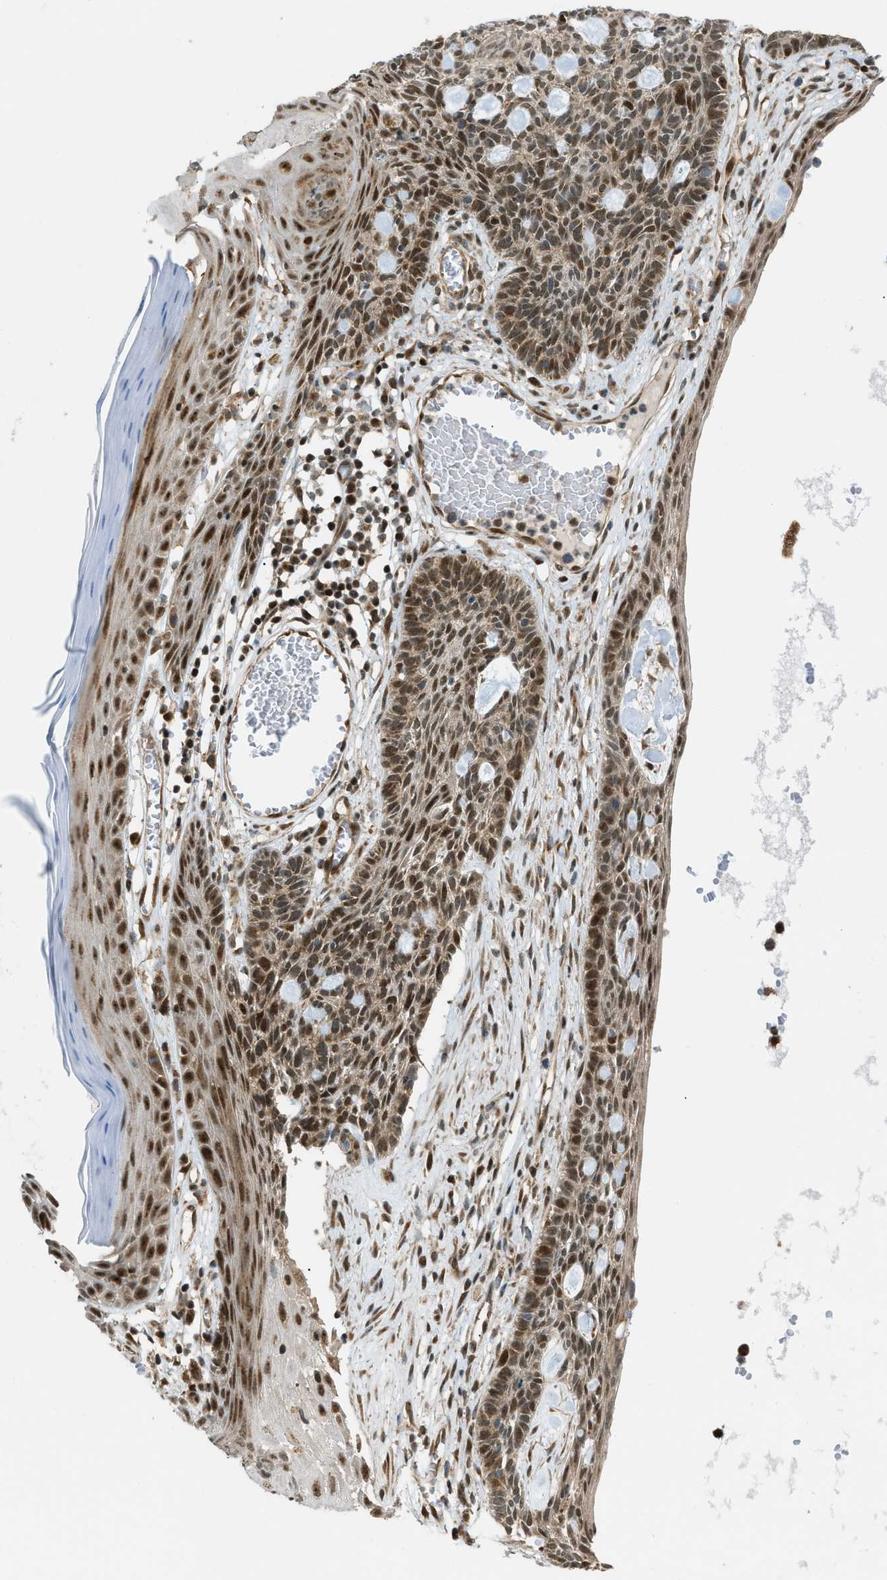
{"staining": {"intensity": "moderate", "quantity": ">75%", "location": "cytoplasmic/membranous,nuclear"}, "tissue": "skin cancer", "cell_type": "Tumor cells", "image_type": "cancer", "snomed": [{"axis": "morphology", "description": "Basal cell carcinoma"}, {"axis": "topography", "description": "Skin"}], "caption": "Immunohistochemistry micrograph of skin cancer stained for a protein (brown), which exhibits medium levels of moderate cytoplasmic/membranous and nuclear positivity in approximately >75% of tumor cells.", "gene": "CCDC186", "patient": {"sex": "male", "age": 67}}